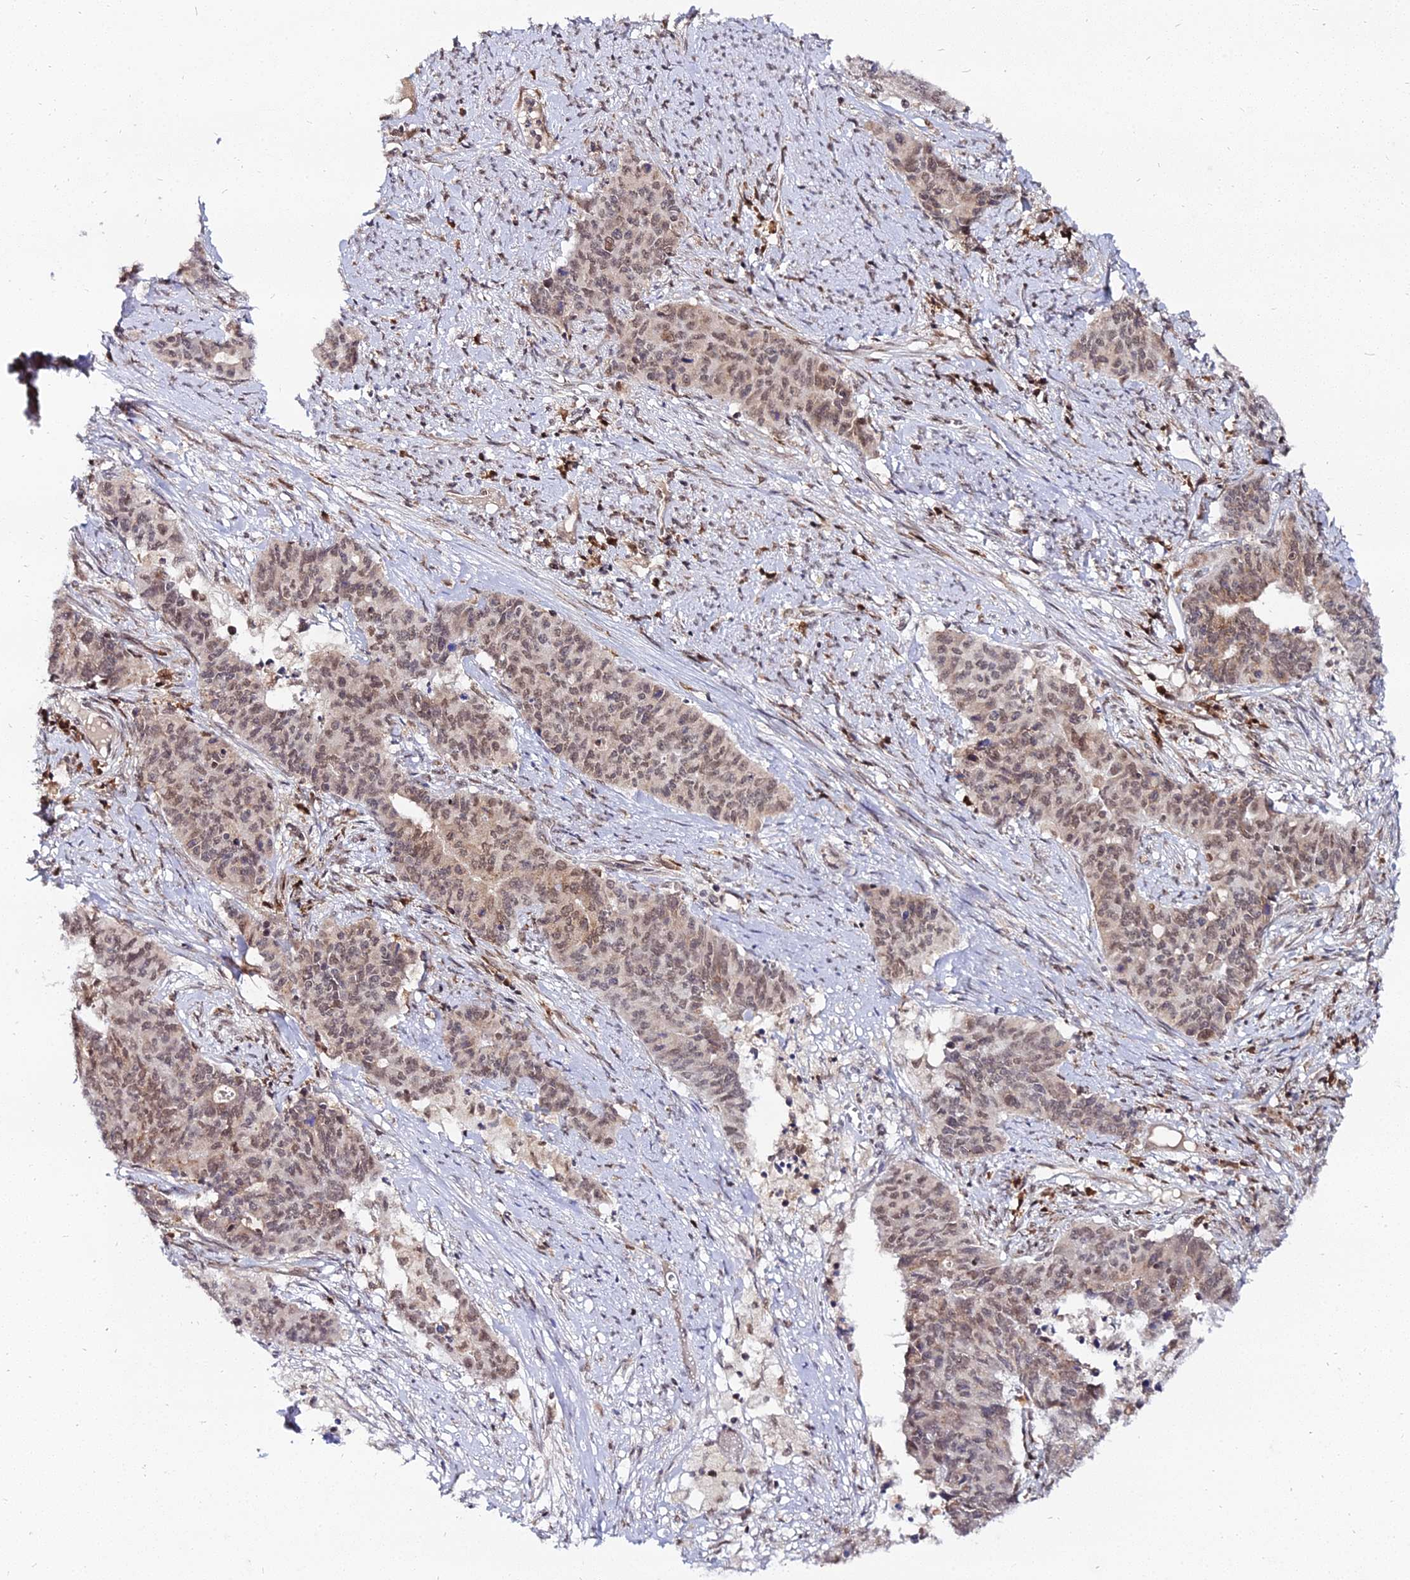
{"staining": {"intensity": "moderate", "quantity": ">75%", "location": "cytoplasmic/membranous,nuclear"}, "tissue": "endometrial cancer", "cell_type": "Tumor cells", "image_type": "cancer", "snomed": [{"axis": "morphology", "description": "Adenocarcinoma, NOS"}, {"axis": "topography", "description": "Endometrium"}], "caption": "Moderate cytoplasmic/membranous and nuclear staining for a protein is appreciated in approximately >75% of tumor cells of endometrial cancer (adenocarcinoma) using IHC.", "gene": "RNF121", "patient": {"sex": "female", "age": 59}}